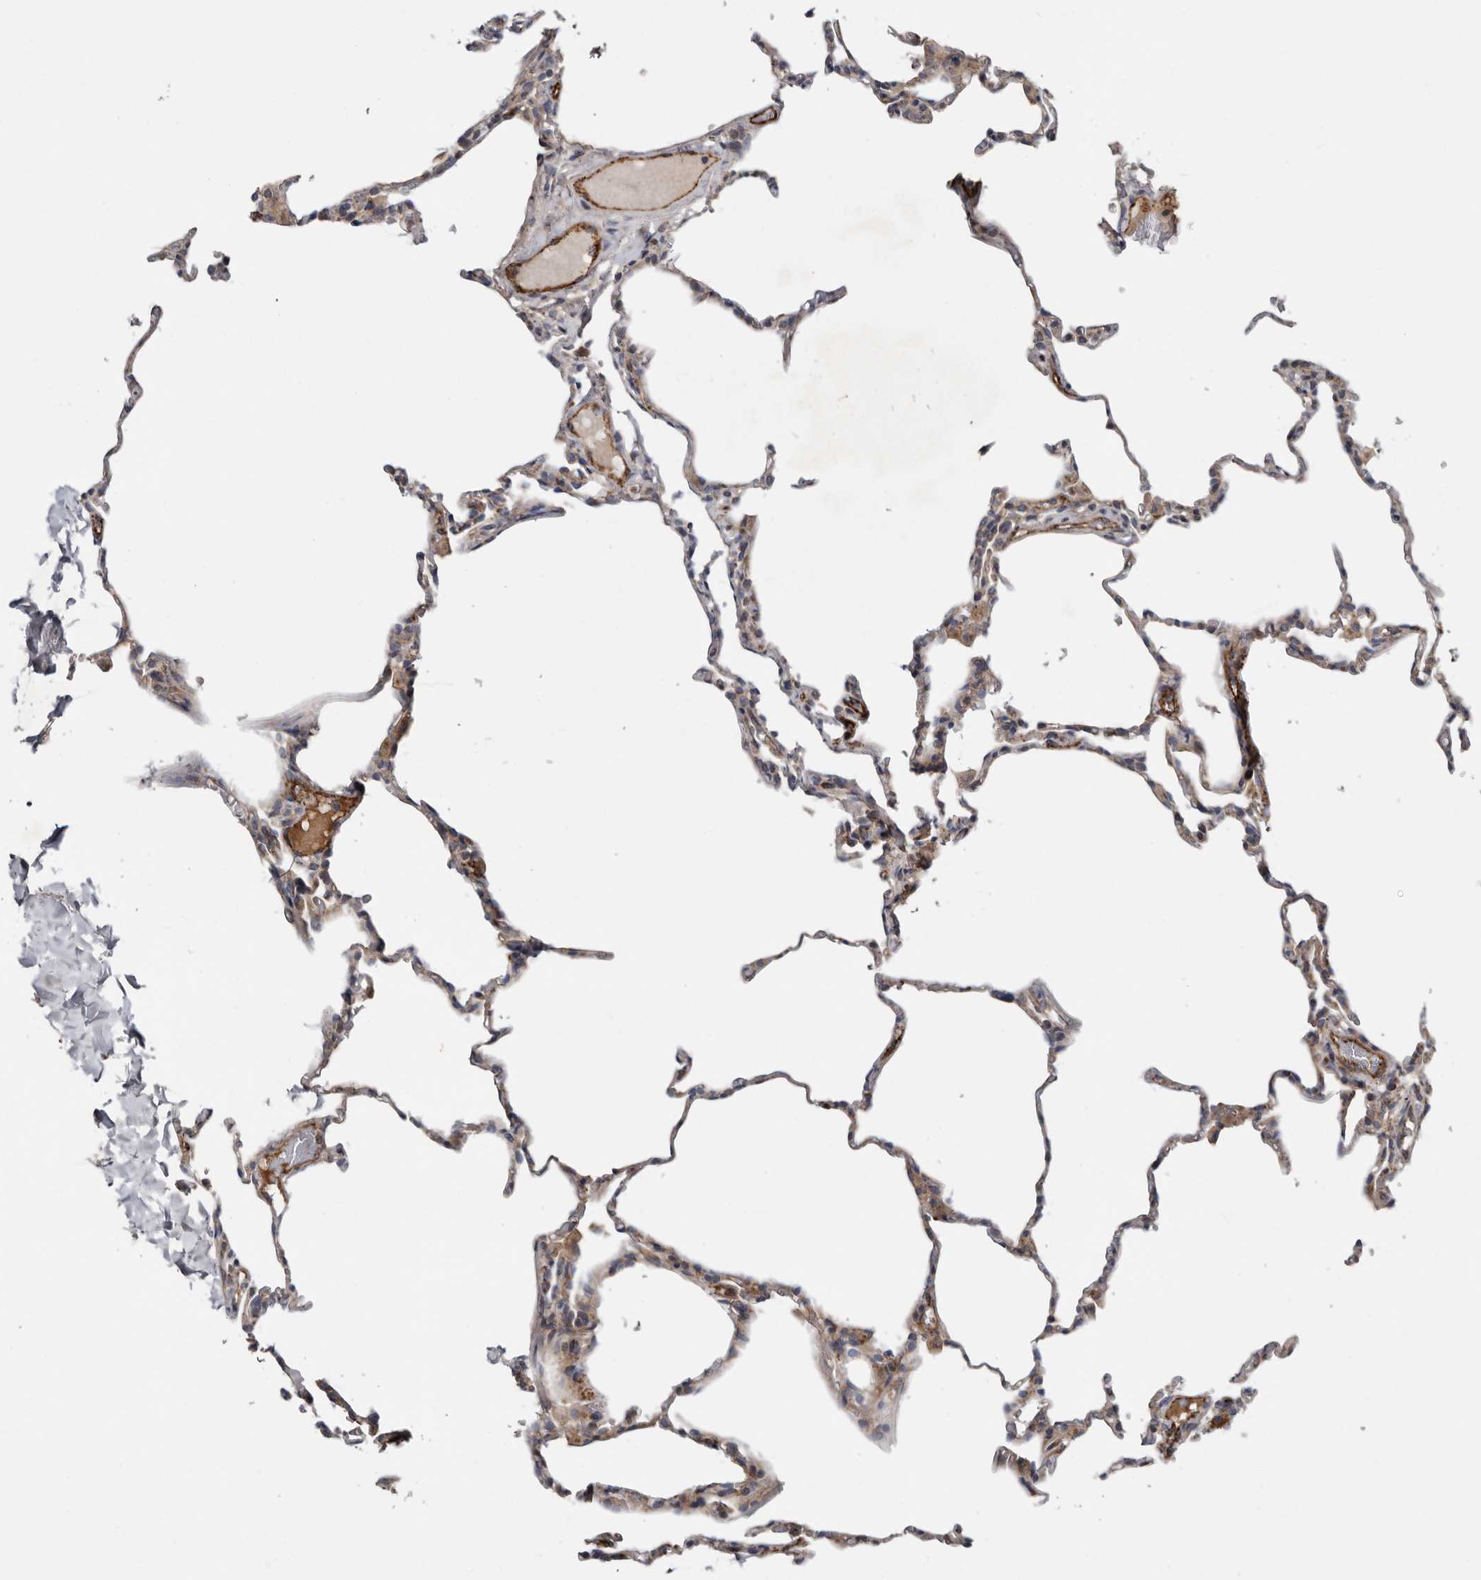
{"staining": {"intensity": "weak", "quantity": "25%-75%", "location": "cytoplasmic/membranous"}, "tissue": "lung", "cell_type": "Alveolar cells", "image_type": "normal", "snomed": [{"axis": "morphology", "description": "Normal tissue, NOS"}, {"axis": "topography", "description": "Lung"}], "caption": "Protein expression analysis of unremarkable lung shows weak cytoplasmic/membranous staining in approximately 25%-75% of alveolar cells.", "gene": "LUZP1", "patient": {"sex": "male", "age": 20}}